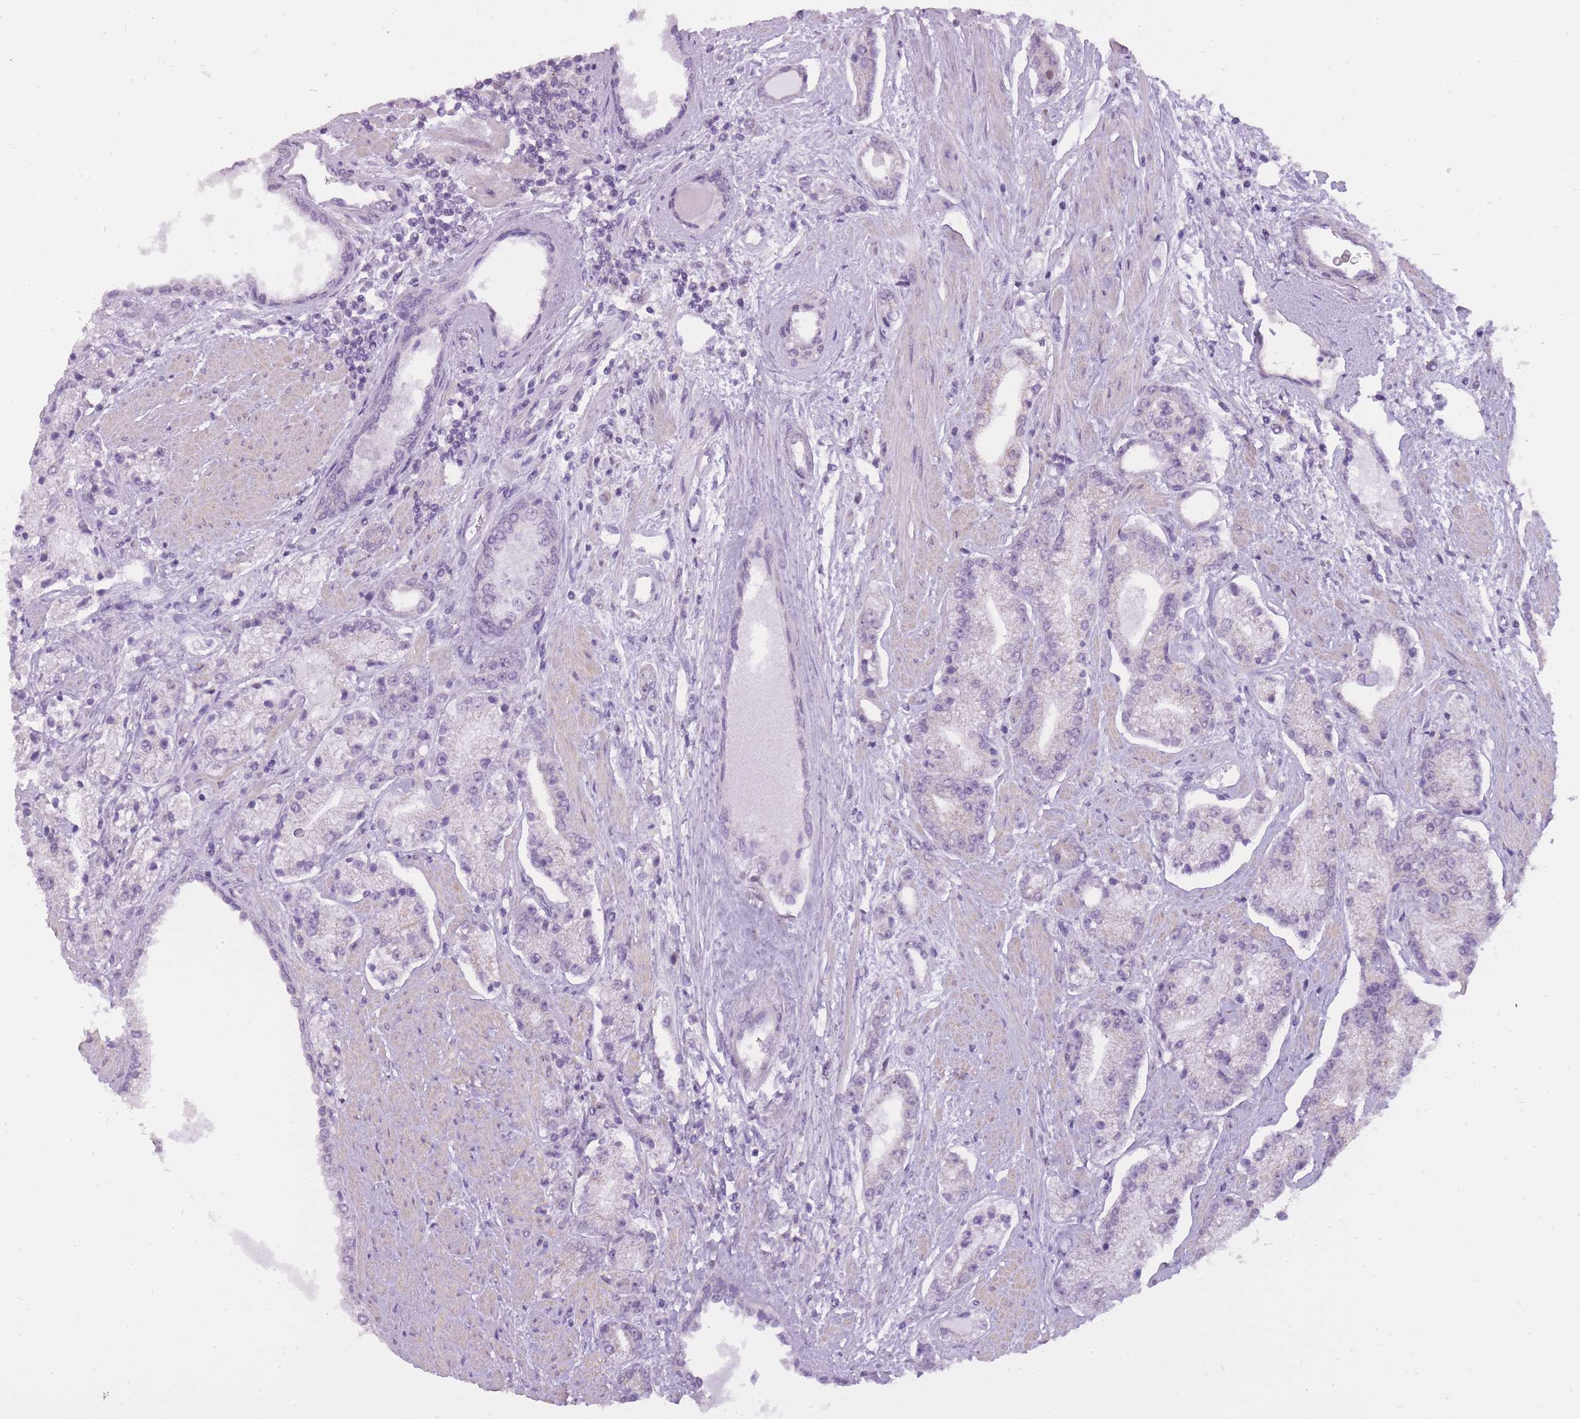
{"staining": {"intensity": "negative", "quantity": "none", "location": "none"}, "tissue": "prostate cancer", "cell_type": "Tumor cells", "image_type": "cancer", "snomed": [{"axis": "morphology", "description": "Adenocarcinoma, High grade"}, {"axis": "topography", "description": "Prostate"}], "caption": "Tumor cells are negative for brown protein staining in prostate cancer.", "gene": "TIGD1", "patient": {"sex": "male", "age": 67}}